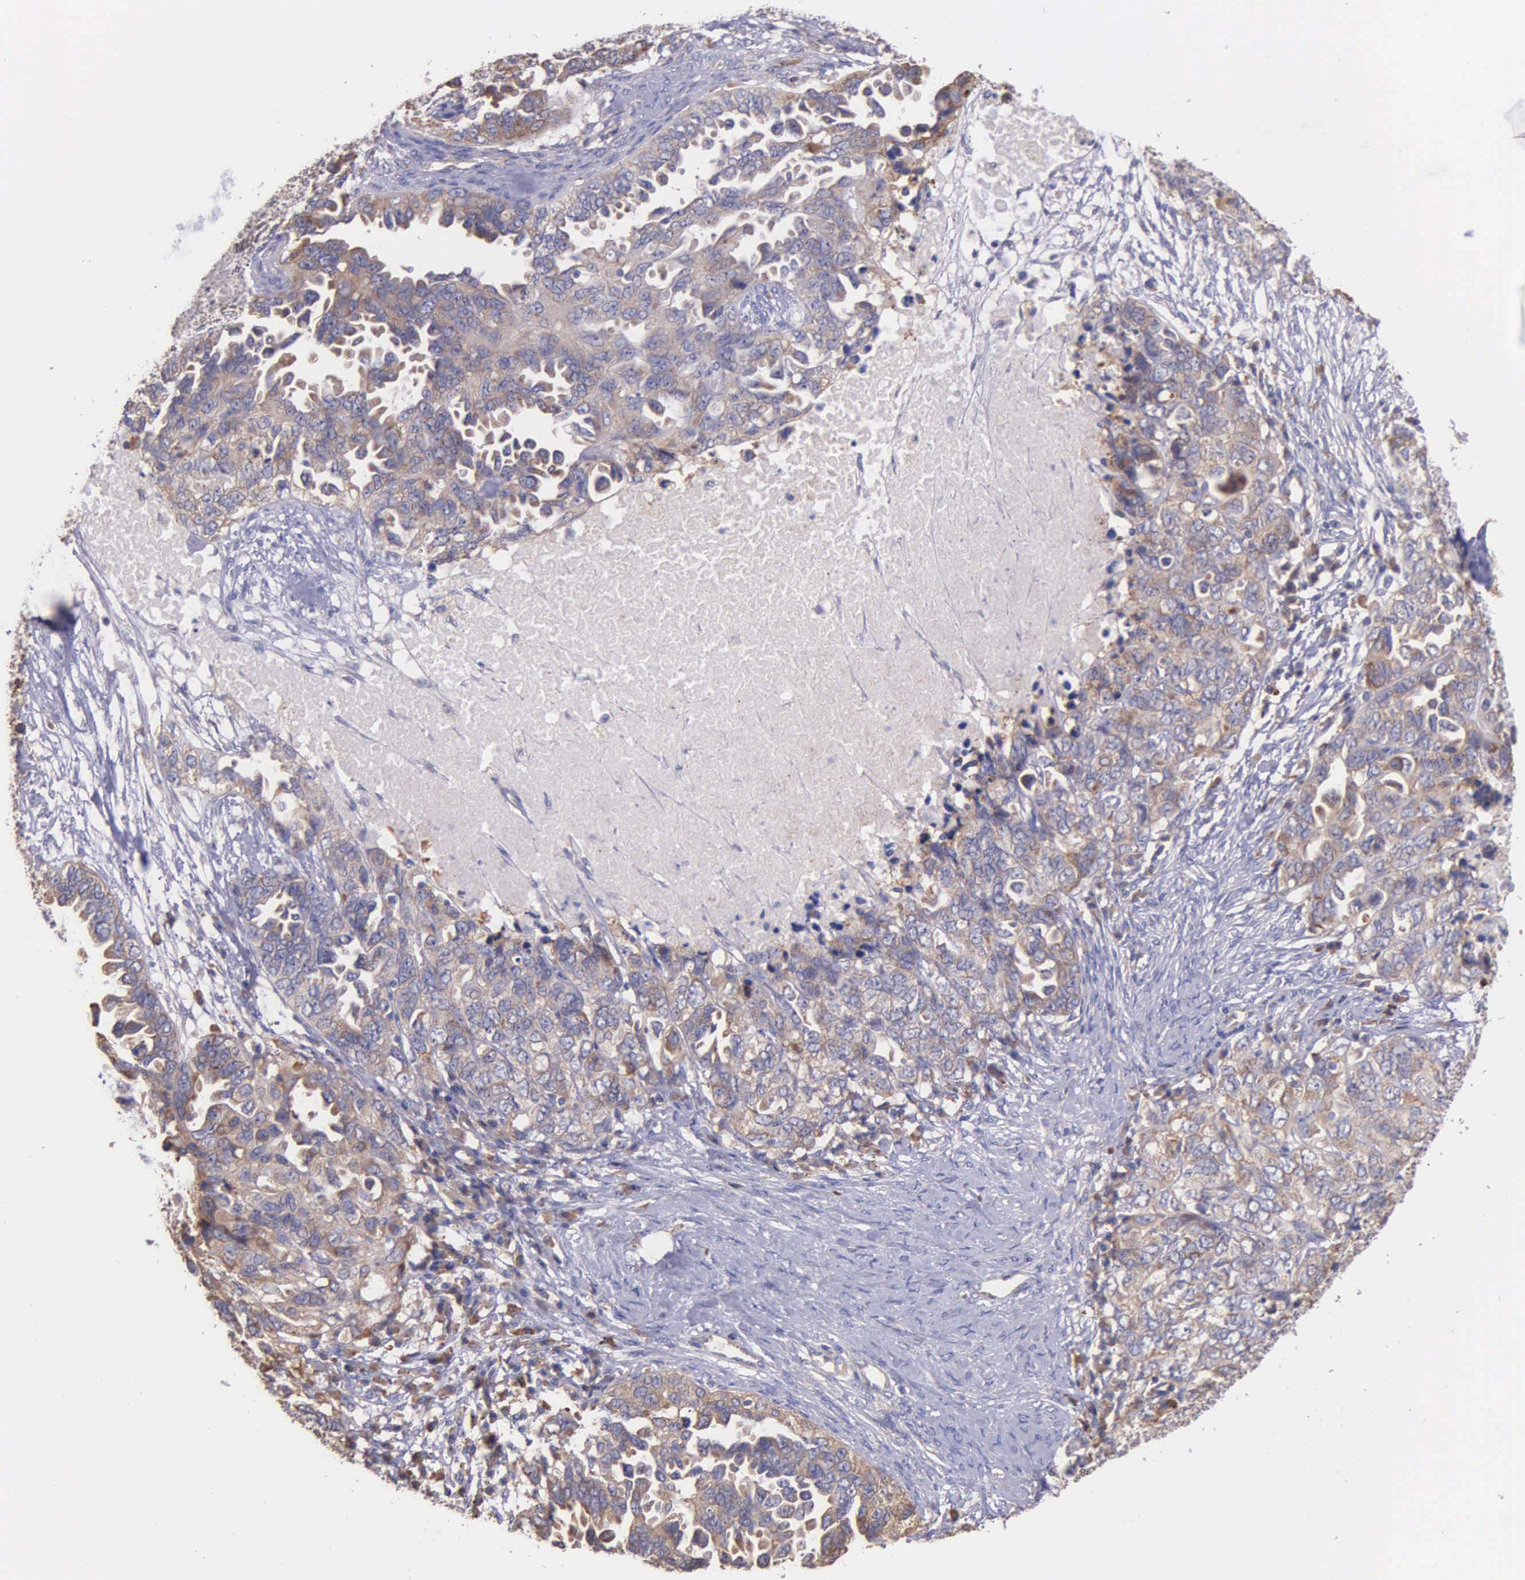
{"staining": {"intensity": "weak", "quantity": ">75%", "location": "cytoplasmic/membranous"}, "tissue": "ovarian cancer", "cell_type": "Tumor cells", "image_type": "cancer", "snomed": [{"axis": "morphology", "description": "Cystadenocarcinoma, serous, NOS"}, {"axis": "topography", "description": "Ovary"}], "caption": "Ovarian cancer (serous cystadenocarcinoma) tissue displays weak cytoplasmic/membranous expression in approximately >75% of tumor cells, visualized by immunohistochemistry.", "gene": "ZC3H12B", "patient": {"sex": "female", "age": 82}}